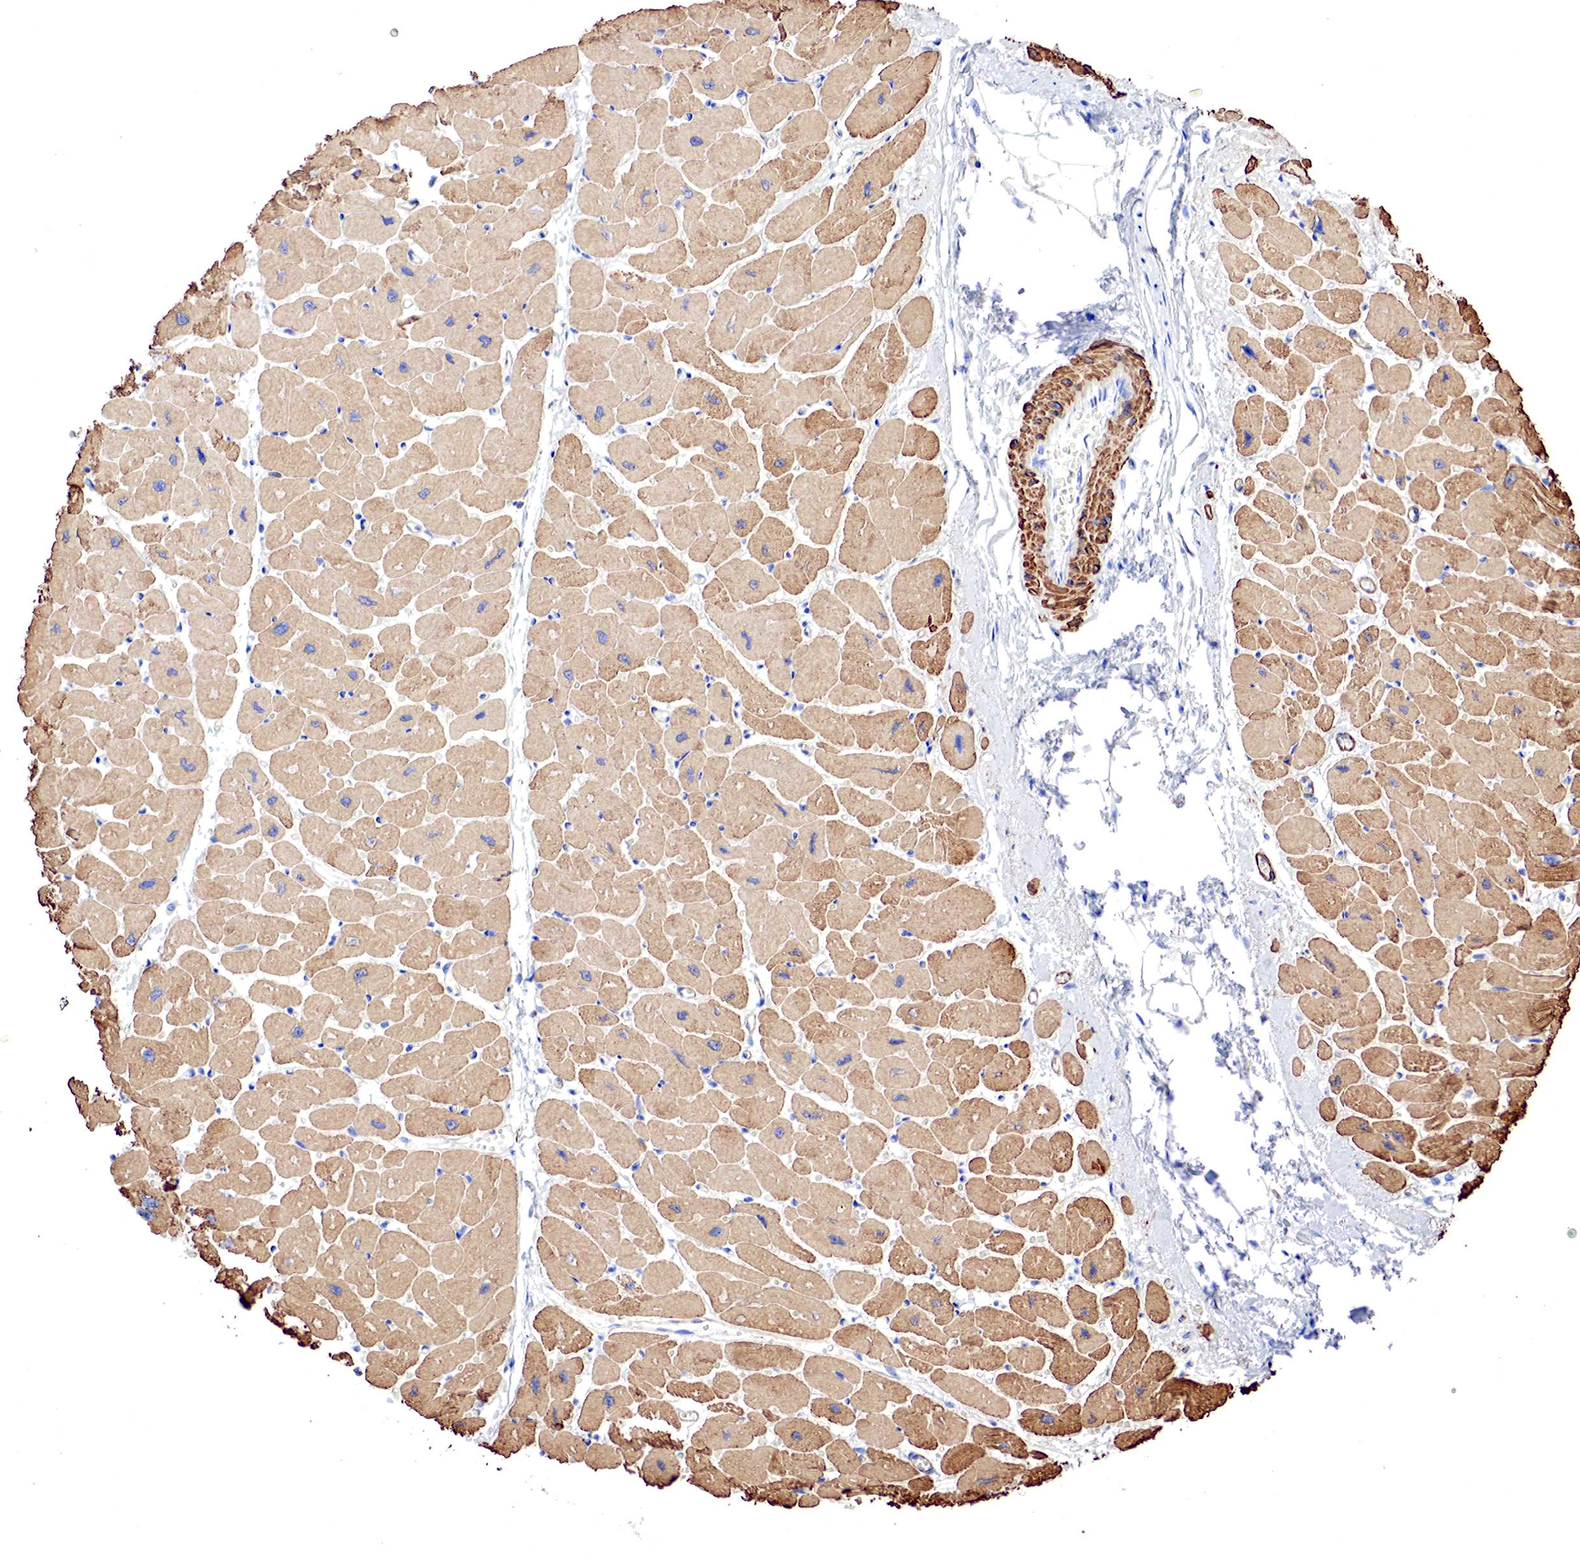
{"staining": {"intensity": "moderate", "quantity": "25%-75%", "location": "cytoplasmic/membranous"}, "tissue": "heart muscle", "cell_type": "Cardiomyocytes", "image_type": "normal", "snomed": [{"axis": "morphology", "description": "Normal tissue, NOS"}, {"axis": "topography", "description": "Heart"}], "caption": "Cardiomyocytes exhibit medium levels of moderate cytoplasmic/membranous staining in about 25%-75% of cells in unremarkable human heart muscle.", "gene": "TPM1", "patient": {"sex": "female", "age": 54}}